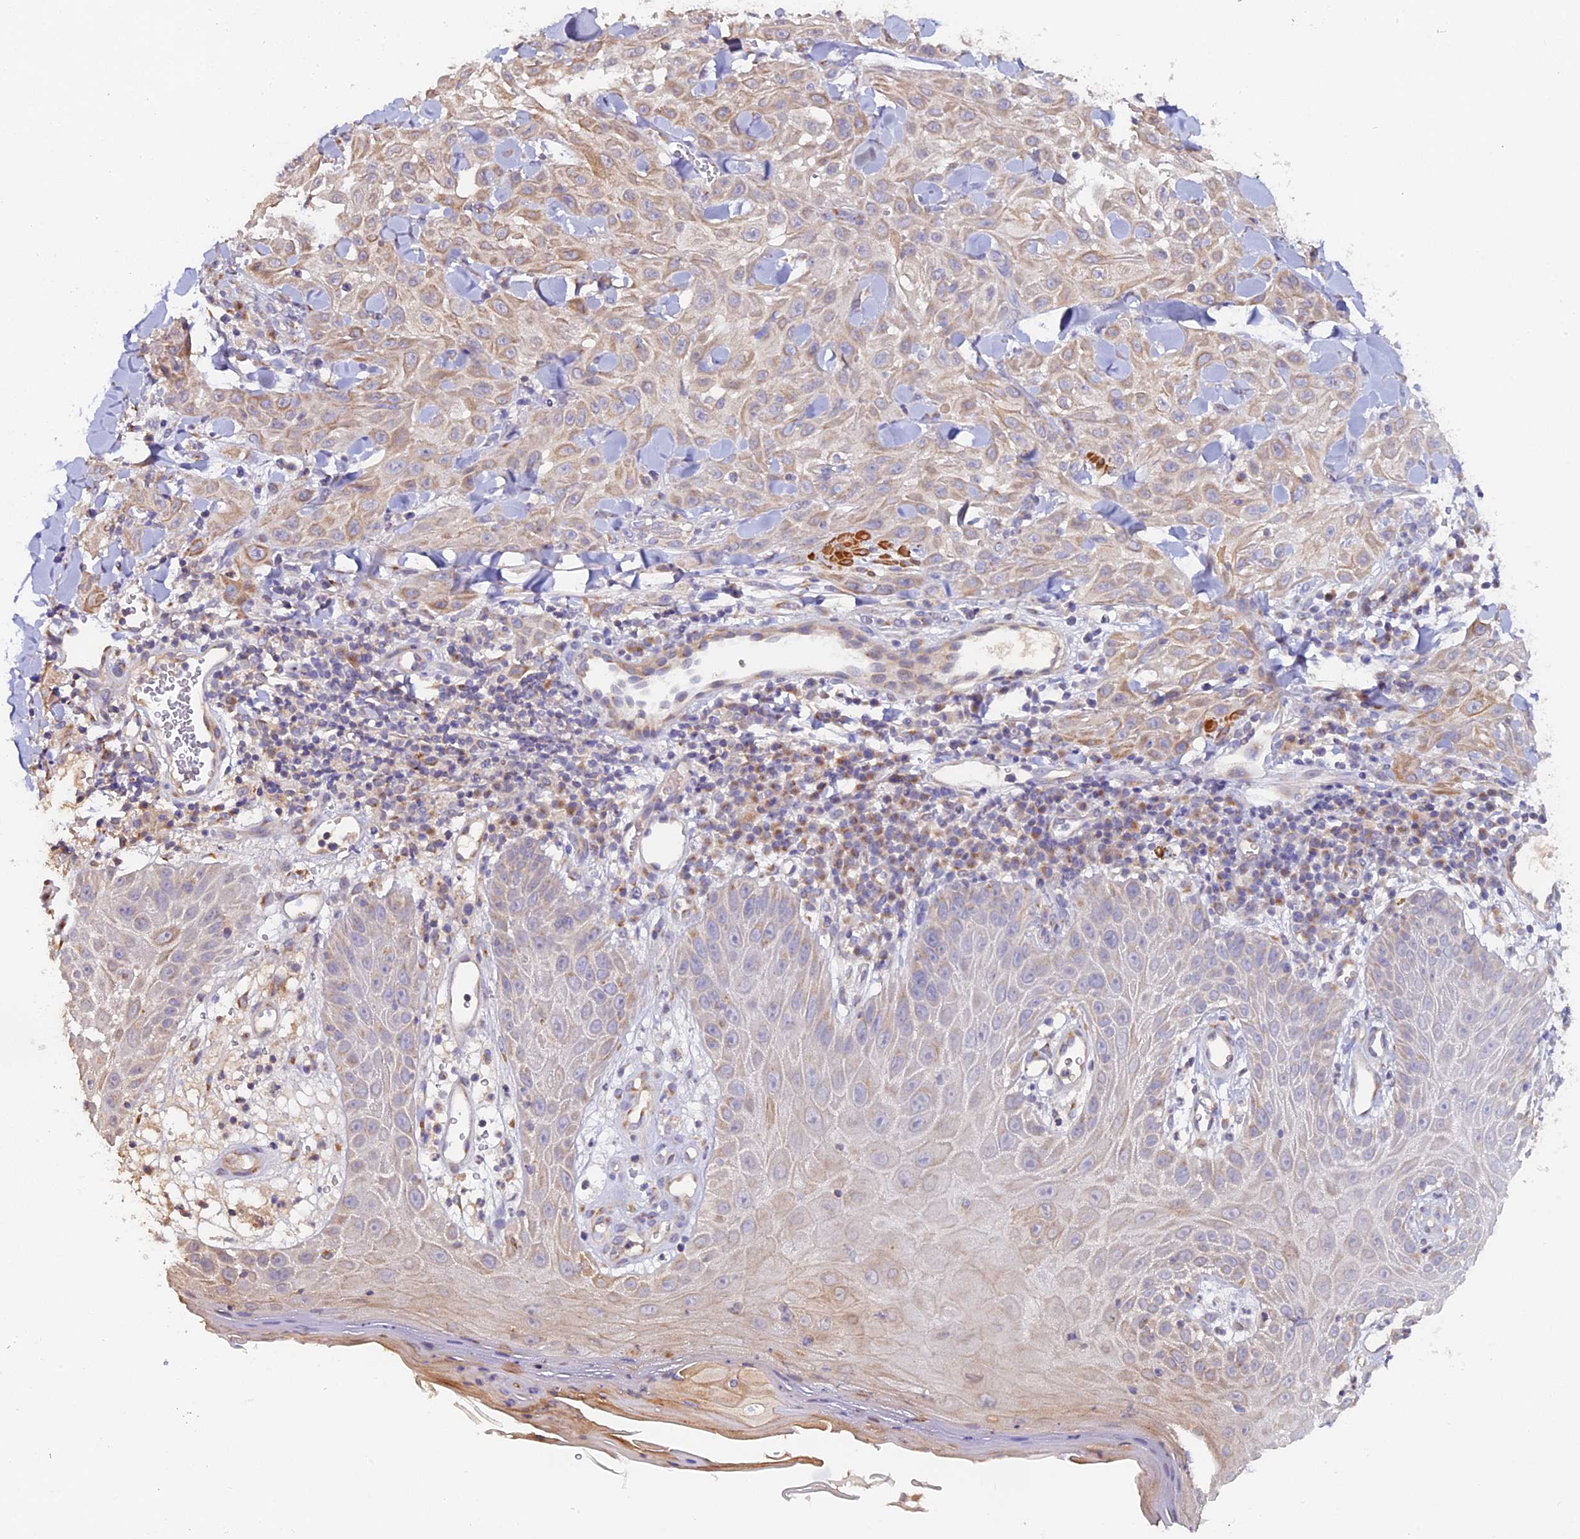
{"staining": {"intensity": "weak", "quantity": "25%-75%", "location": "cytoplasmic/membranous"}, "tissue": "skin cancer", "cell_type": "Tumor cells", "image_type": "cancer", "snomed": [{"axis": "morphology", "description": "Squamous cell carcinoma, NOS"}, {"axis": "topography", "description": "Skin"}], "caption": "The immunohistochemical stain shows weak cytoplasmic/membranous staining in tumor cells of skin squamous cell carcinoma tissue.", "gene": "TANGO6", "patient": {"sex": "male", "age": 24}}